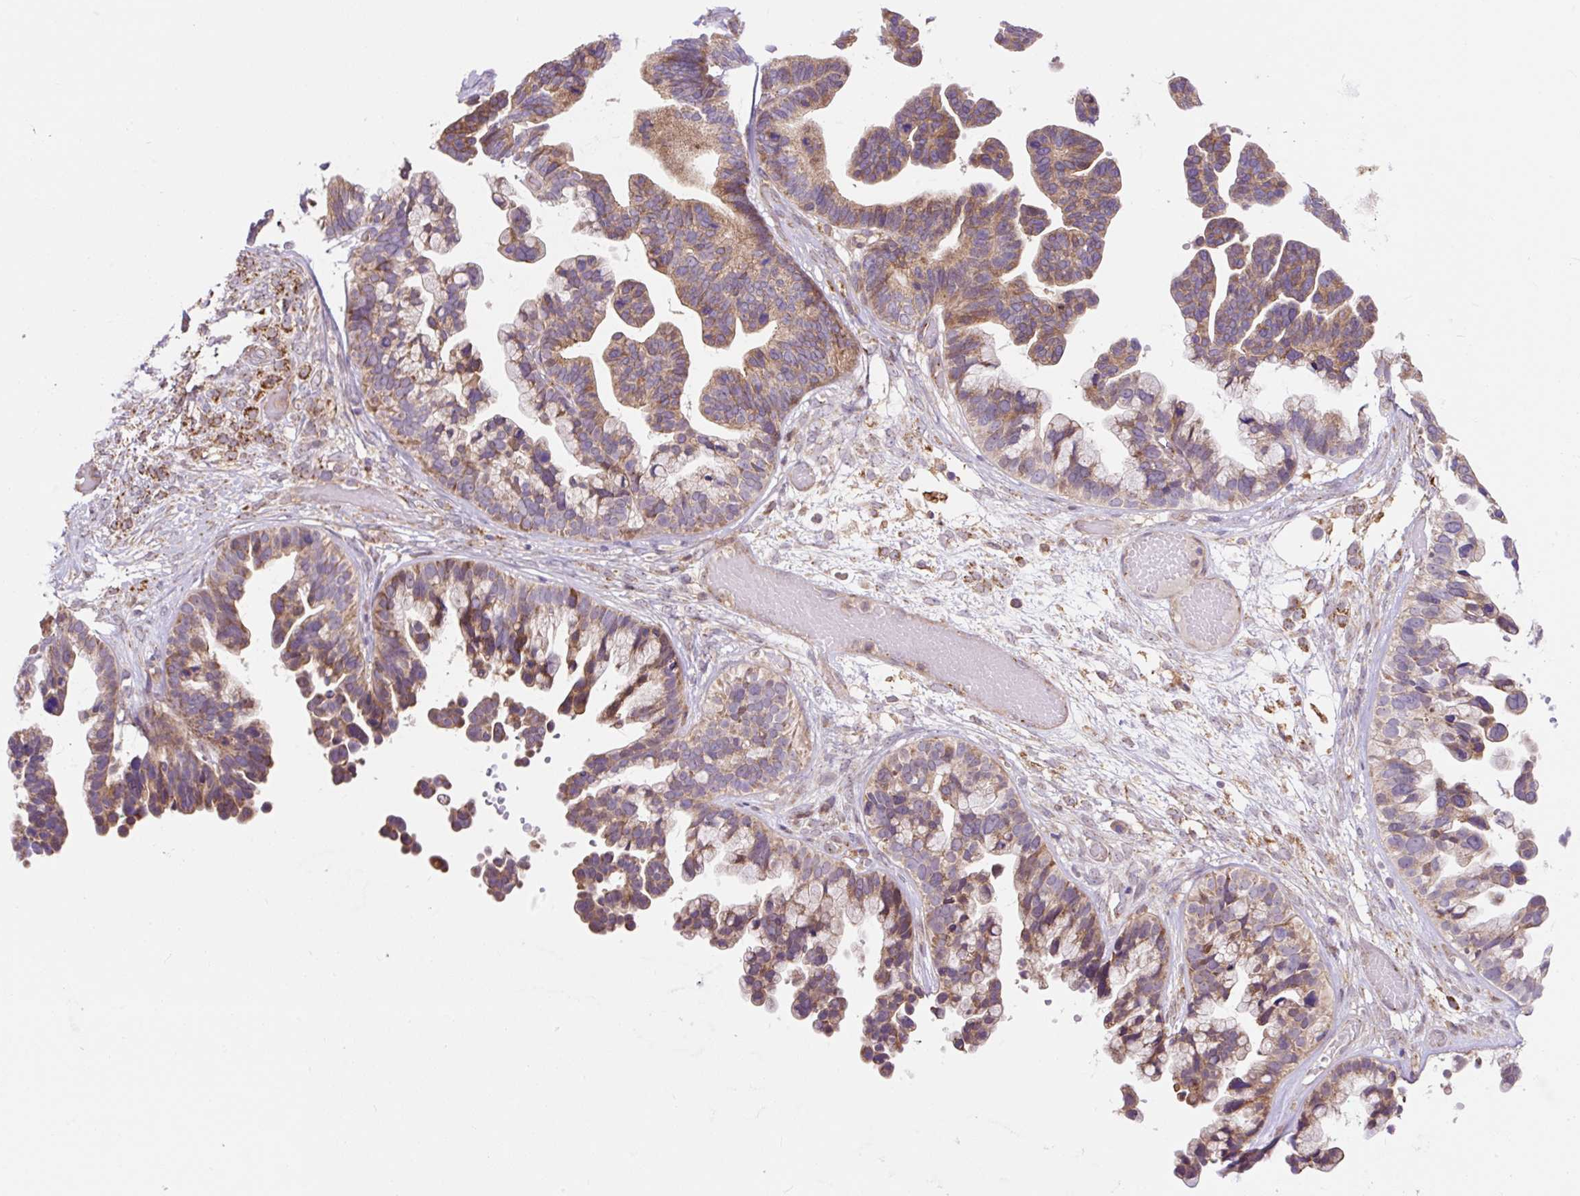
{"staining": {"intensity": "moderate", "quantity": ">75%", "location": "cytoplasmic/membranous"}, "tissue": "ovarian cancer", "cell_type": "Tumor cells", "image_type": "cancer", "snomed": [{"axis": "morphology", "description": "Cystadenocarcinoma, serous, NOS"}, {"axis": "topography", "description": "Ovary"}], "caption": "Tumor cells reveal medium levels of moderate cytoplasmic/membranous staining in approximately >75% of cells in serous cystadenocarcinoma (ovarian).", "gene": "TRIAP1", "patient": {"sex": "female", "age": 56}}